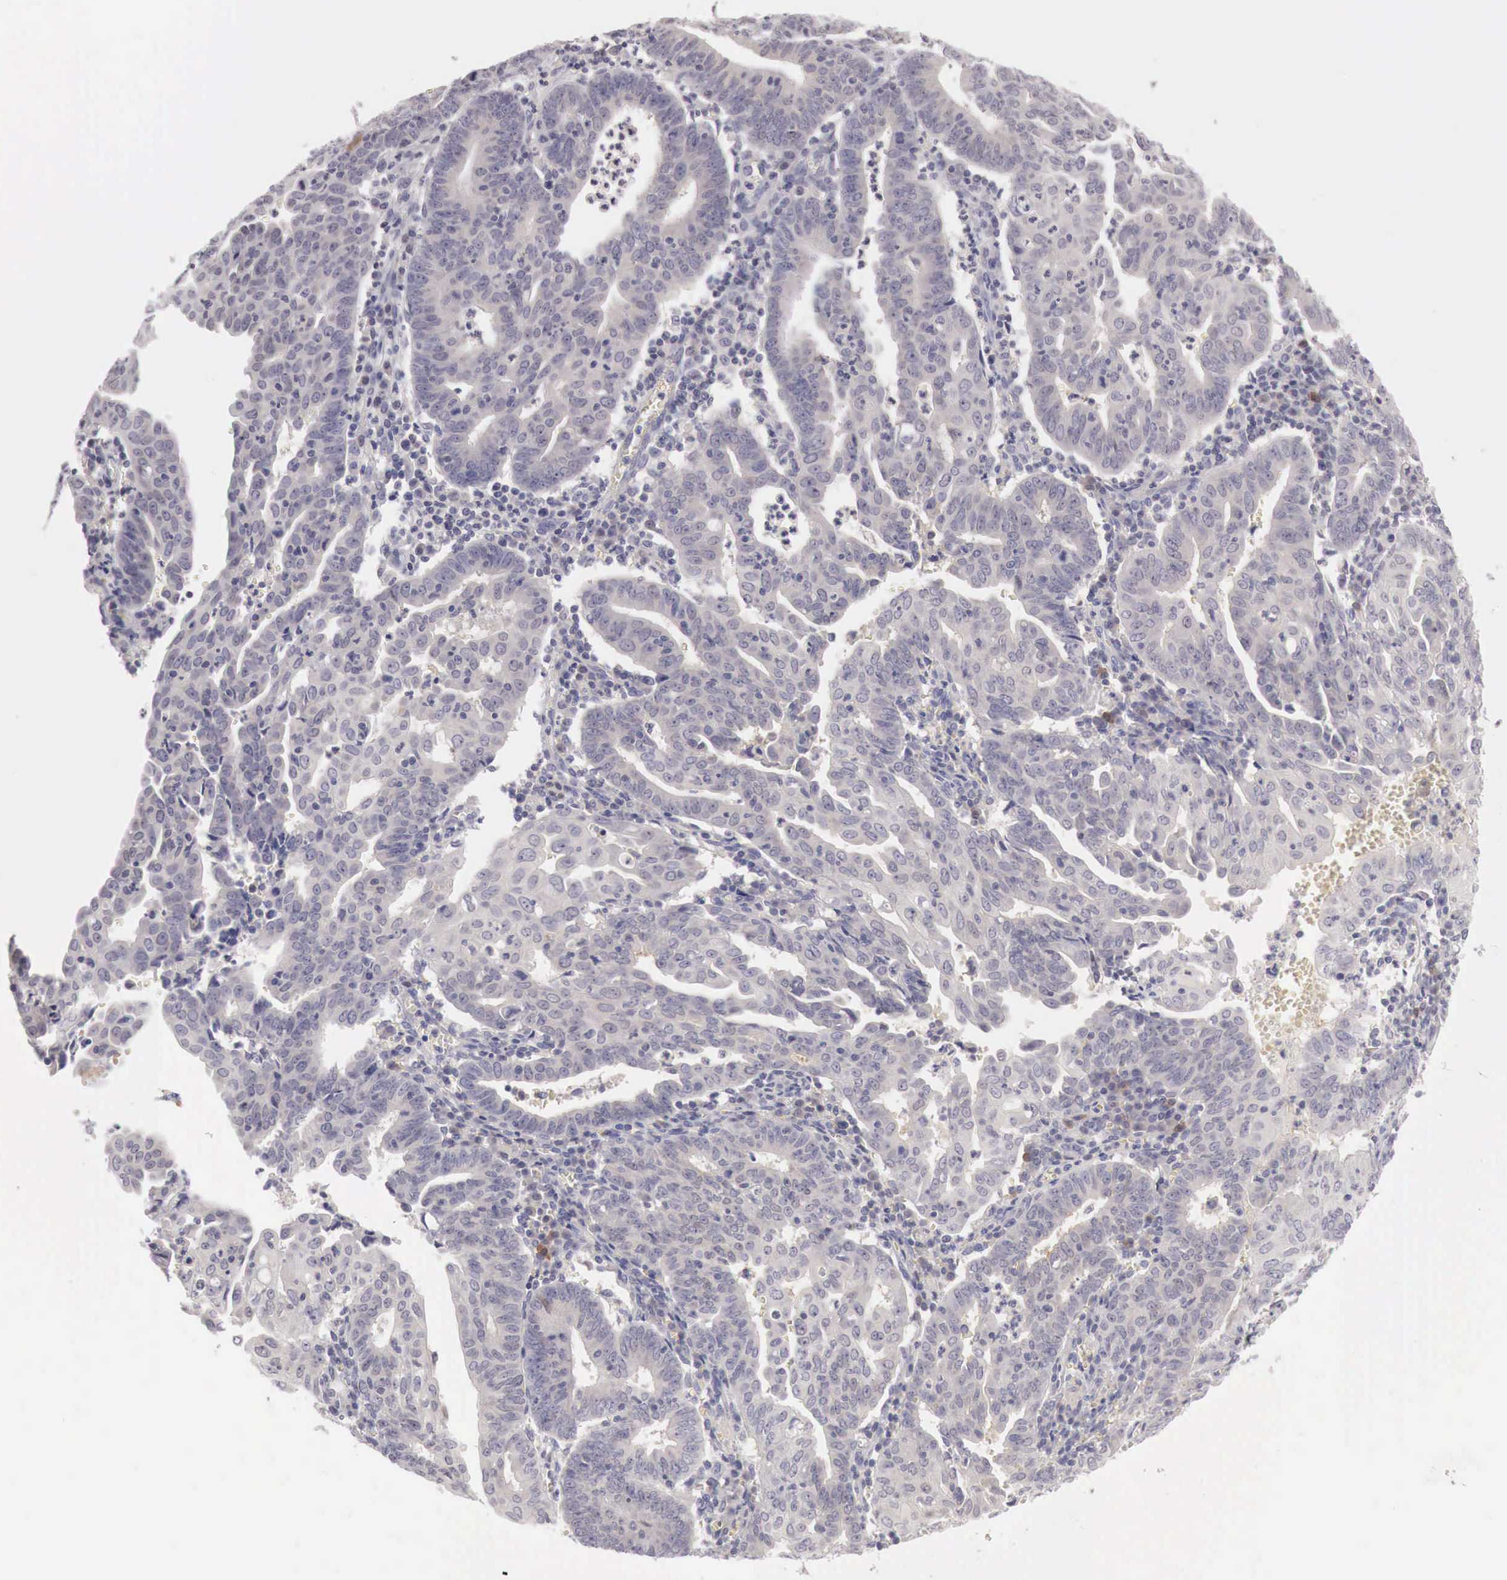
{"staining": {"intensity": "negative", "quantity": "none", "location": "none"}, "tissue": "endometrial cancer", "cell_type": "Tumor cells", "image_type": "cancer", "snomed": [{"axis": "morphology", "description": "Adenocarcinoma, NOS"}, {"axis": "topography", "description": "Endometrium"}], "caption": "The image reveals no significant staining in tumor cells of endometrial cancer.", "gene": "GATA1", "patient": {"sex": "female", "age": 60}}